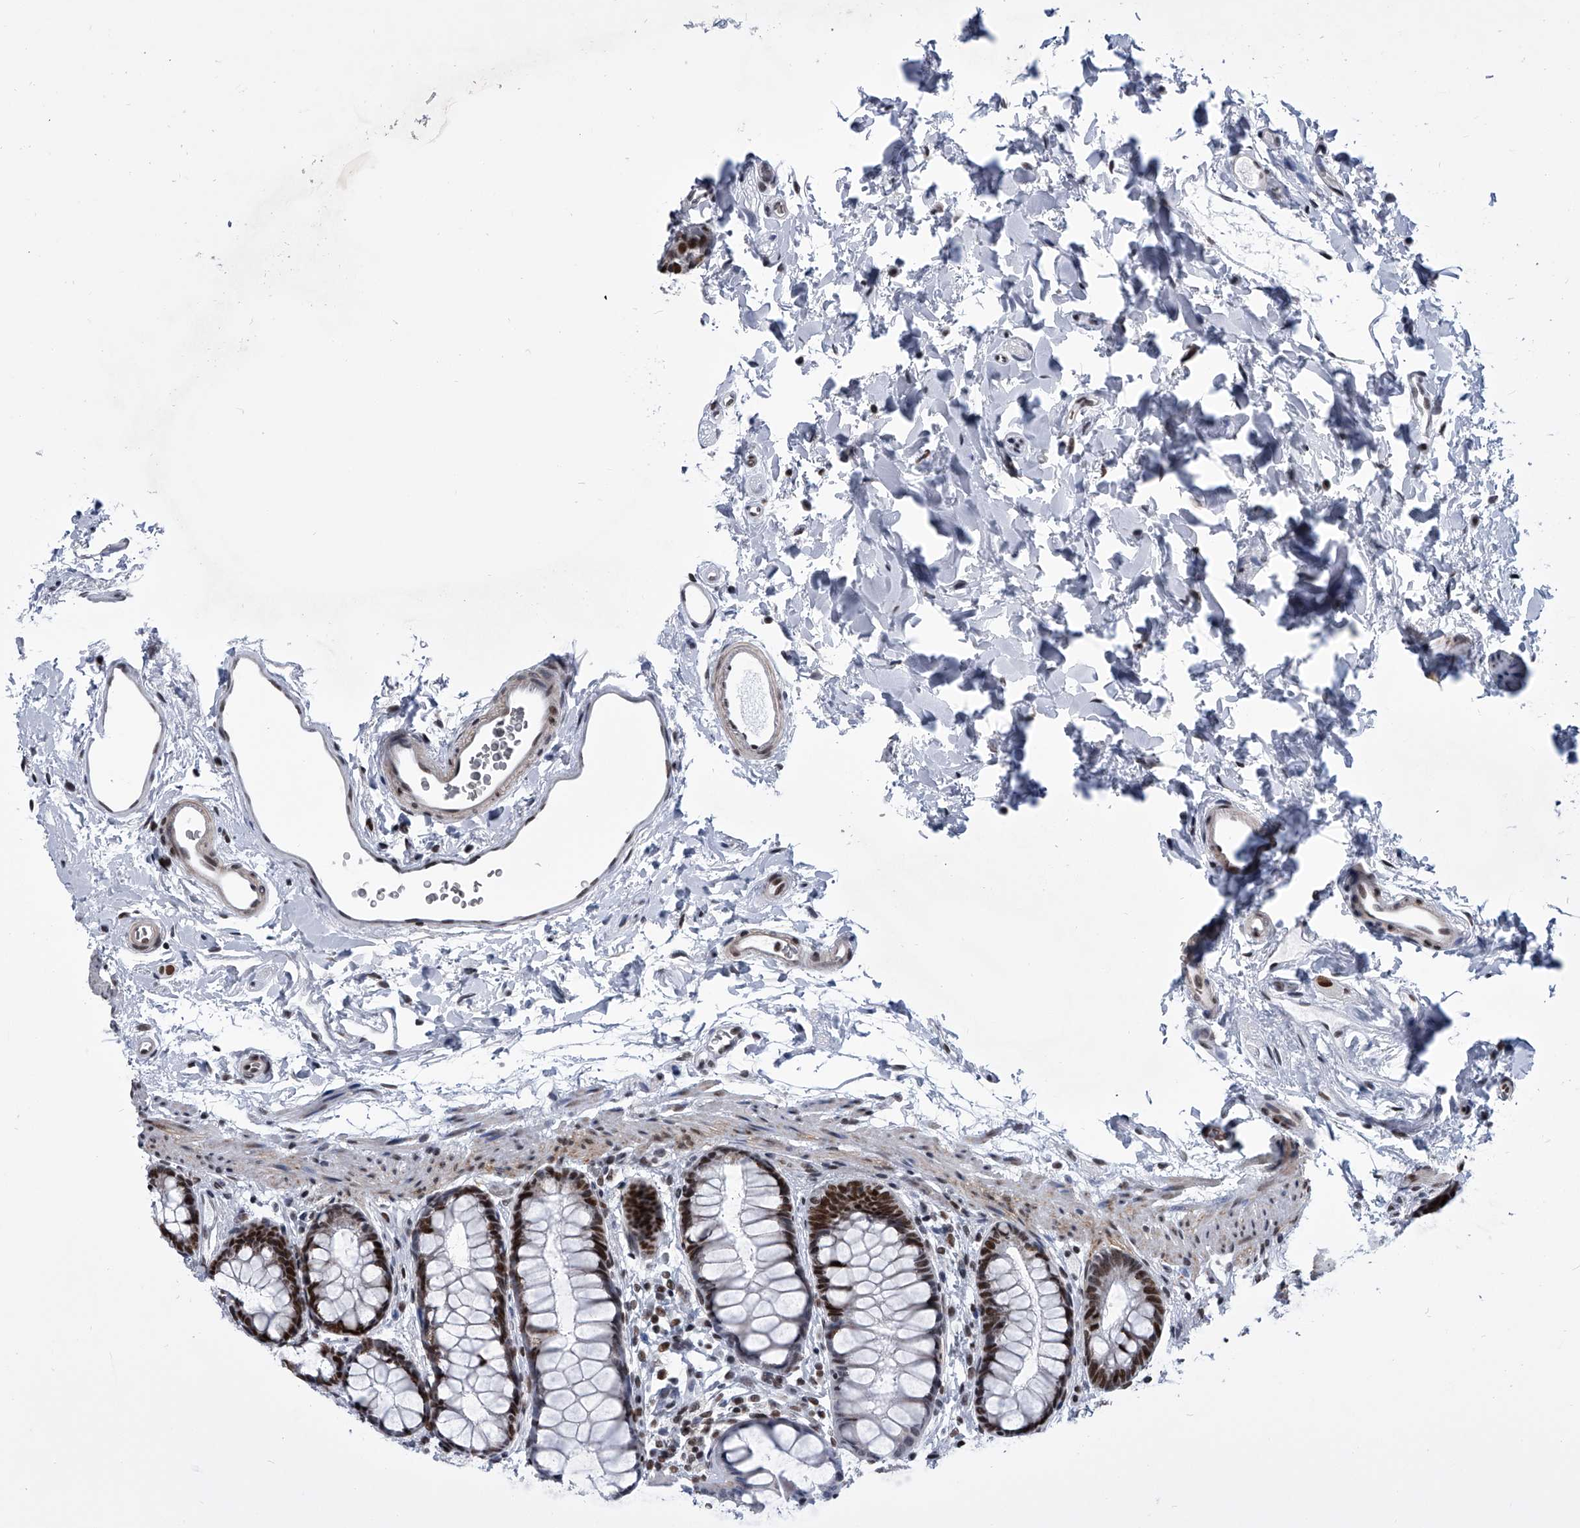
{"staining": {"intensity": "strong", "quantity": "25%-75%", "location": "nuclear"}, "tissue": "rectum", "cell_type": "Glandular cells", "image_type": "normal", "snomed": [{"axis": "morphology", "description": "Normal tissue, NOS"}, {"axis": "topography", "description": "Rectum"}], "caption": "This is a micrograph of immunohistochemistry (IHC) staining of benign rectum, which shows strong staining in the nuclear of glandular cells.", "gene": "SIM2", "patient": {"sex": "female", "age": 65}}